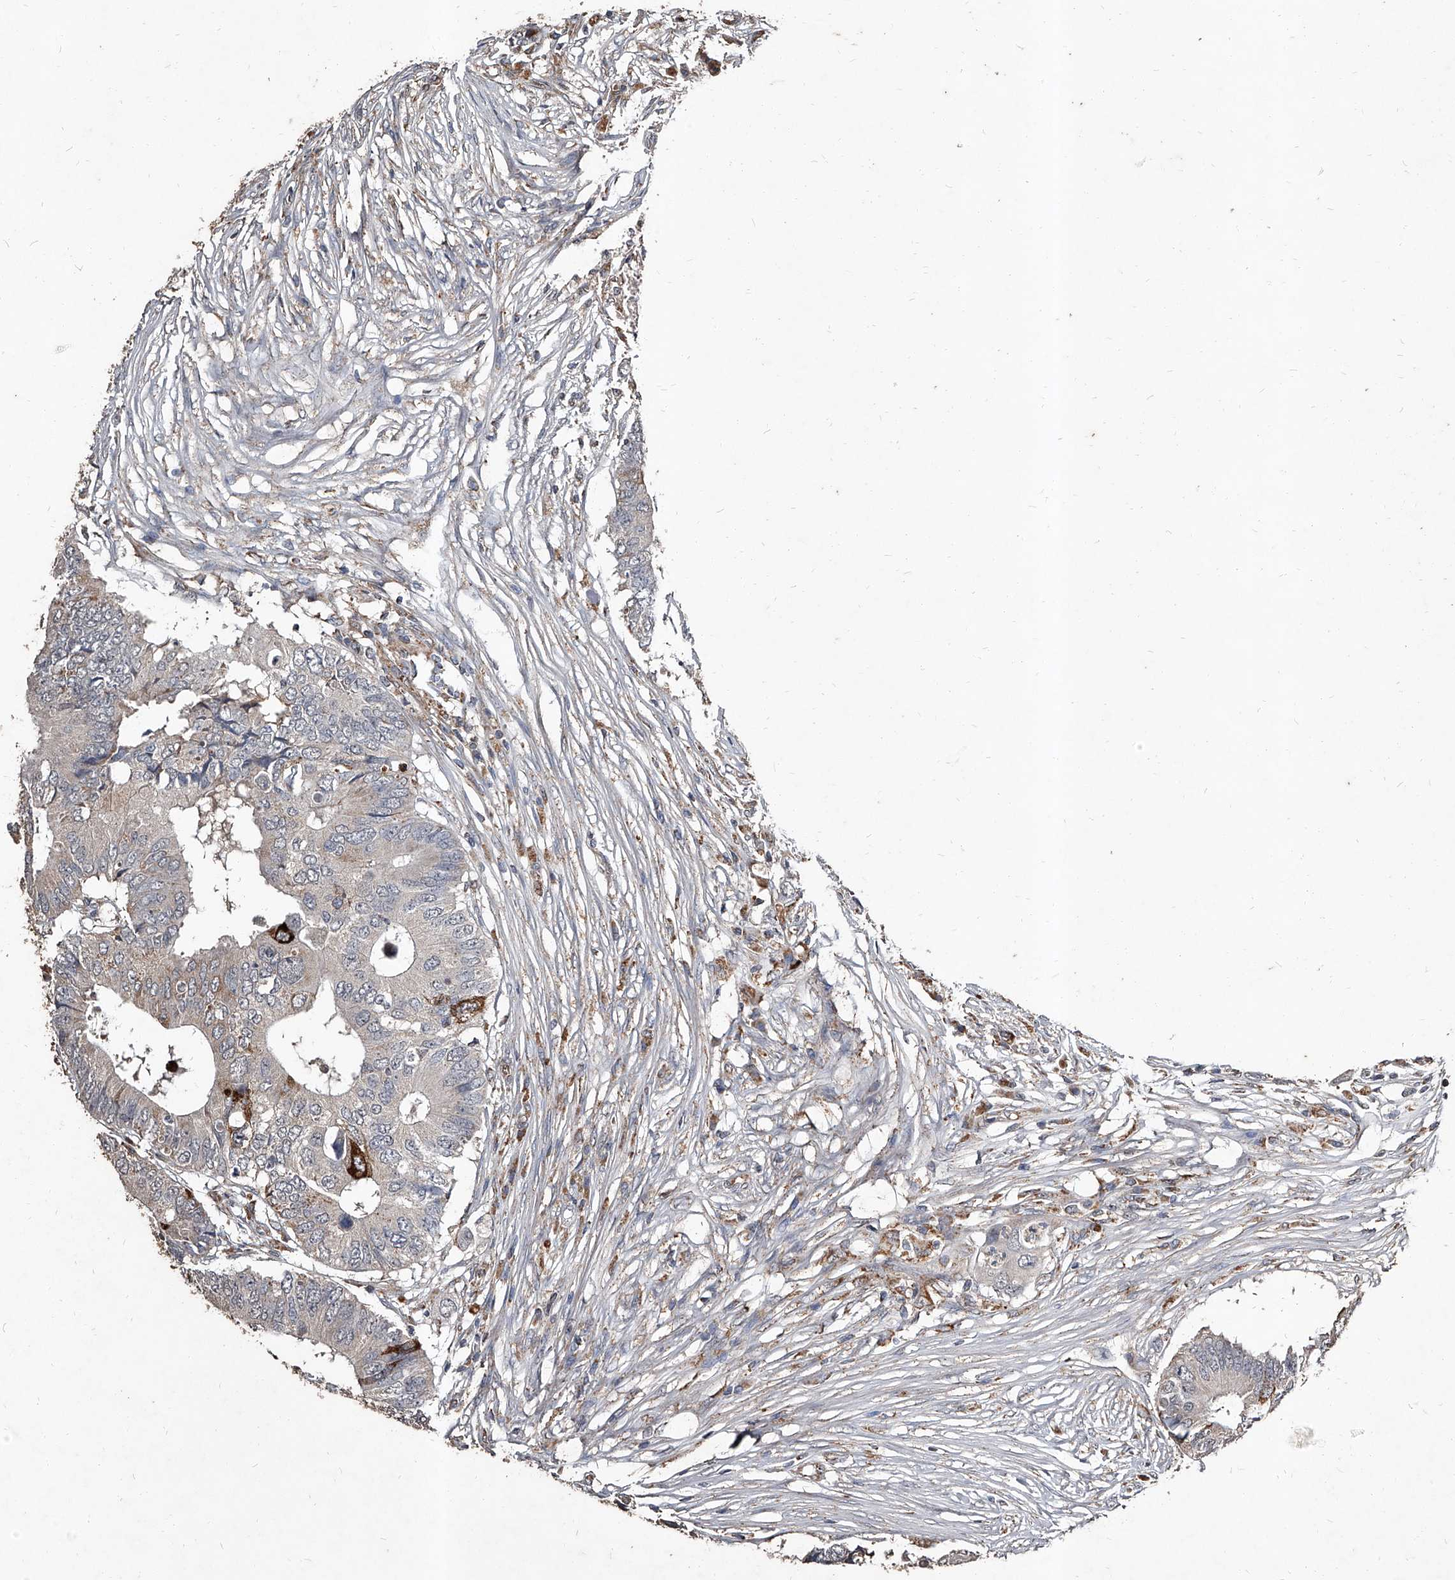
{"staining": {"intensity": "strong", "quantity": "<25%", "location": "cytoplasmic/membranous"}, "tissue": "colorectal cancer", "cell_type": "Tumor cells", "image_type": "cancer", "snomed": [{"axis": "morphology", "description": "Adenocarcinoma, NOS"}, {"axis": "topography", "description": "Colon"}], "caption": "DAB immunohistochemical staining of colorectal adenocarcinoma exhibits strong cytoplasmic/membranous protein staining in about <25% of tumor cells.", "gene": "GPR183", "patient": {"sex": "male", "age": 71}}